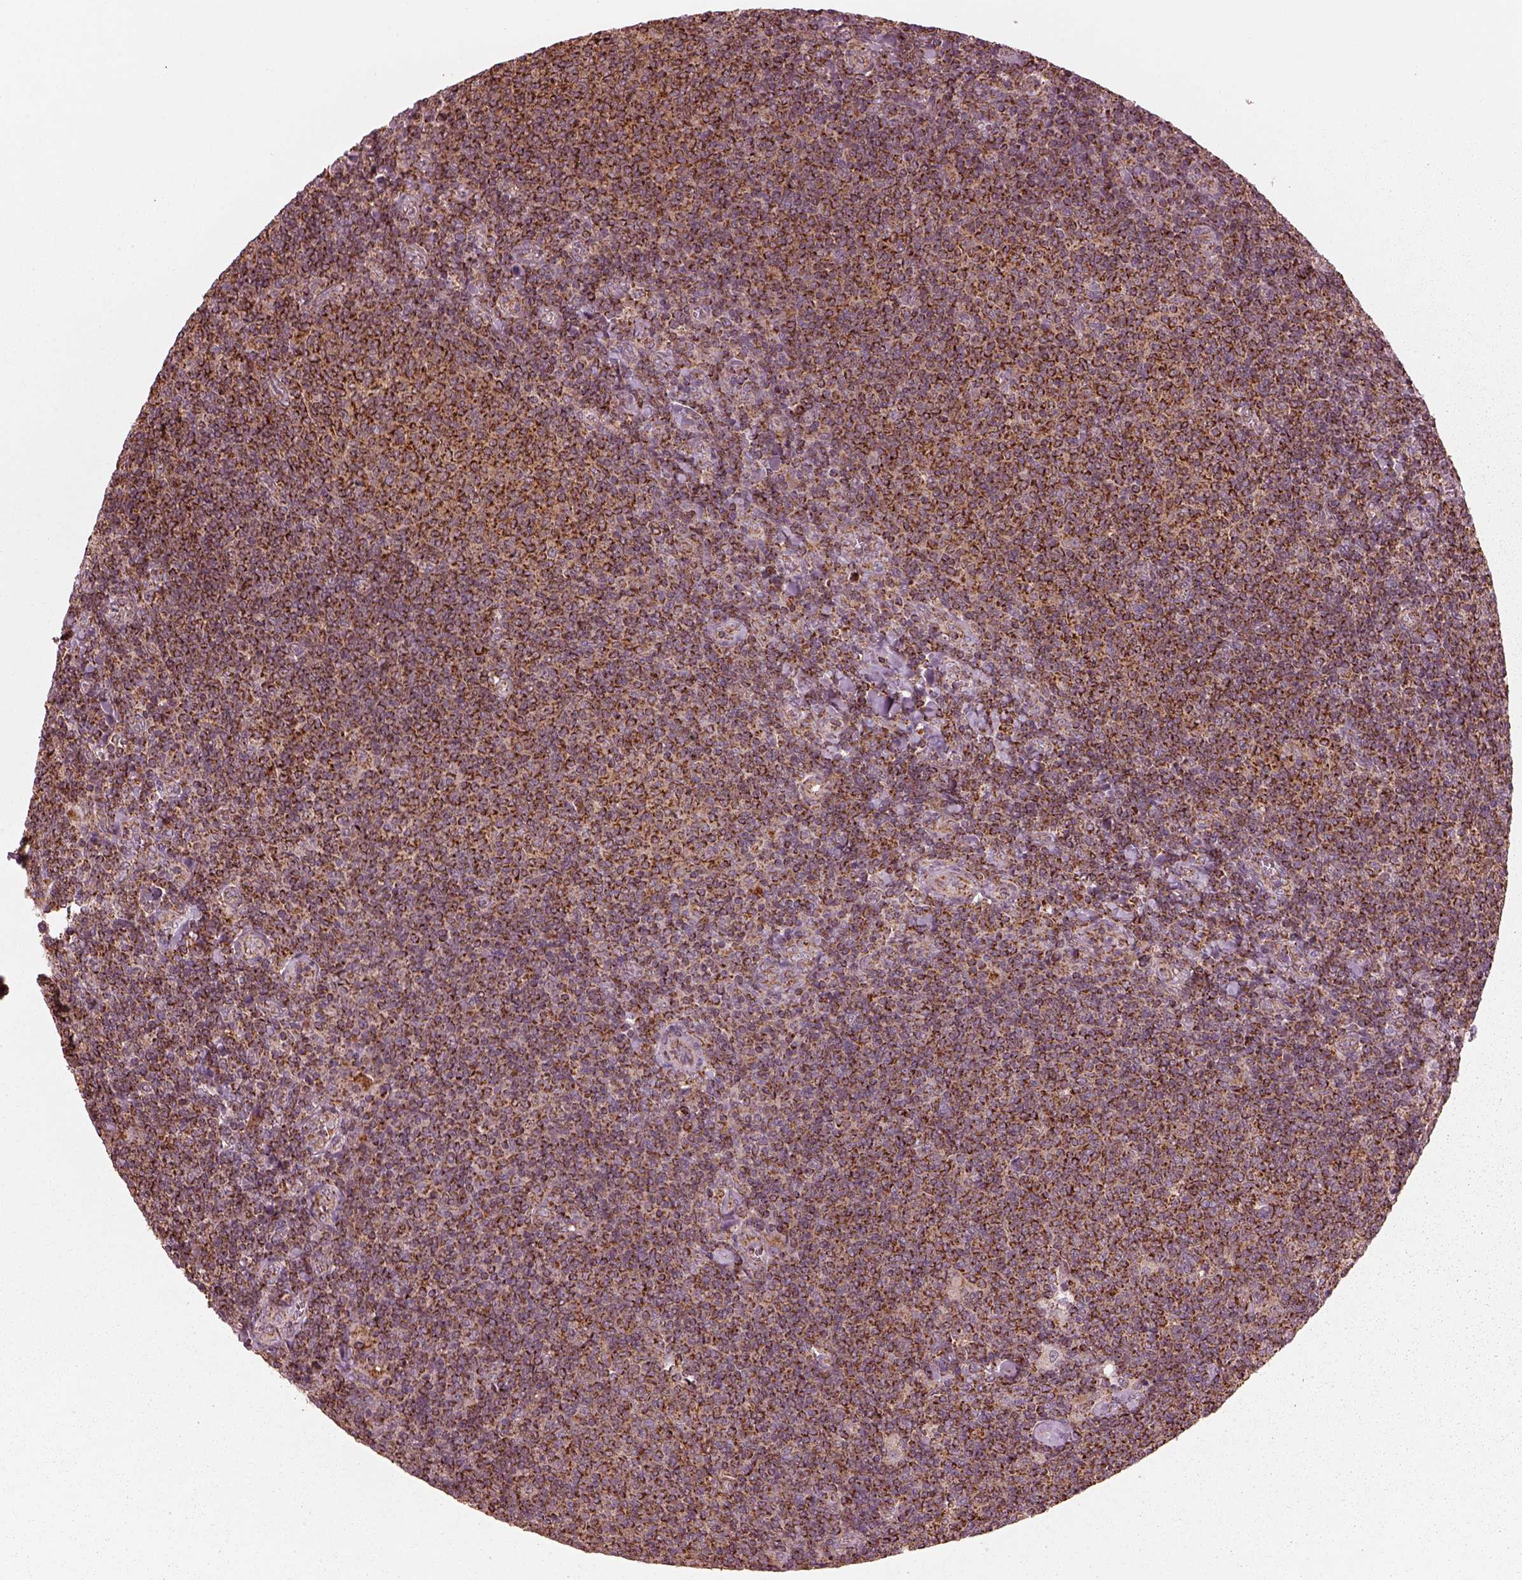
{"staining": {"intensity": "strong", "quantity": "25%-75%", "location": "cytoplasmic/membranous"}, "tissue": "lymphoma", "cell_type": "Tumor cells", "image_type": "cancer", "snomed": [{"axis": "morphology", "description": "Malignant lymphoma, non-Hodgkin's type, Low grade"}, {"axis": "topography", "description": "Lymph node"}], "caption": "The image shows staining of low-grade malignant lymphoma, non-Hodgkin's type, revealing strong cytoplasmic/membranous protein staining (brown color) within tumor cells.", "gene": "NDUFB10", "patient": {"sex": "male", "age": 52}}